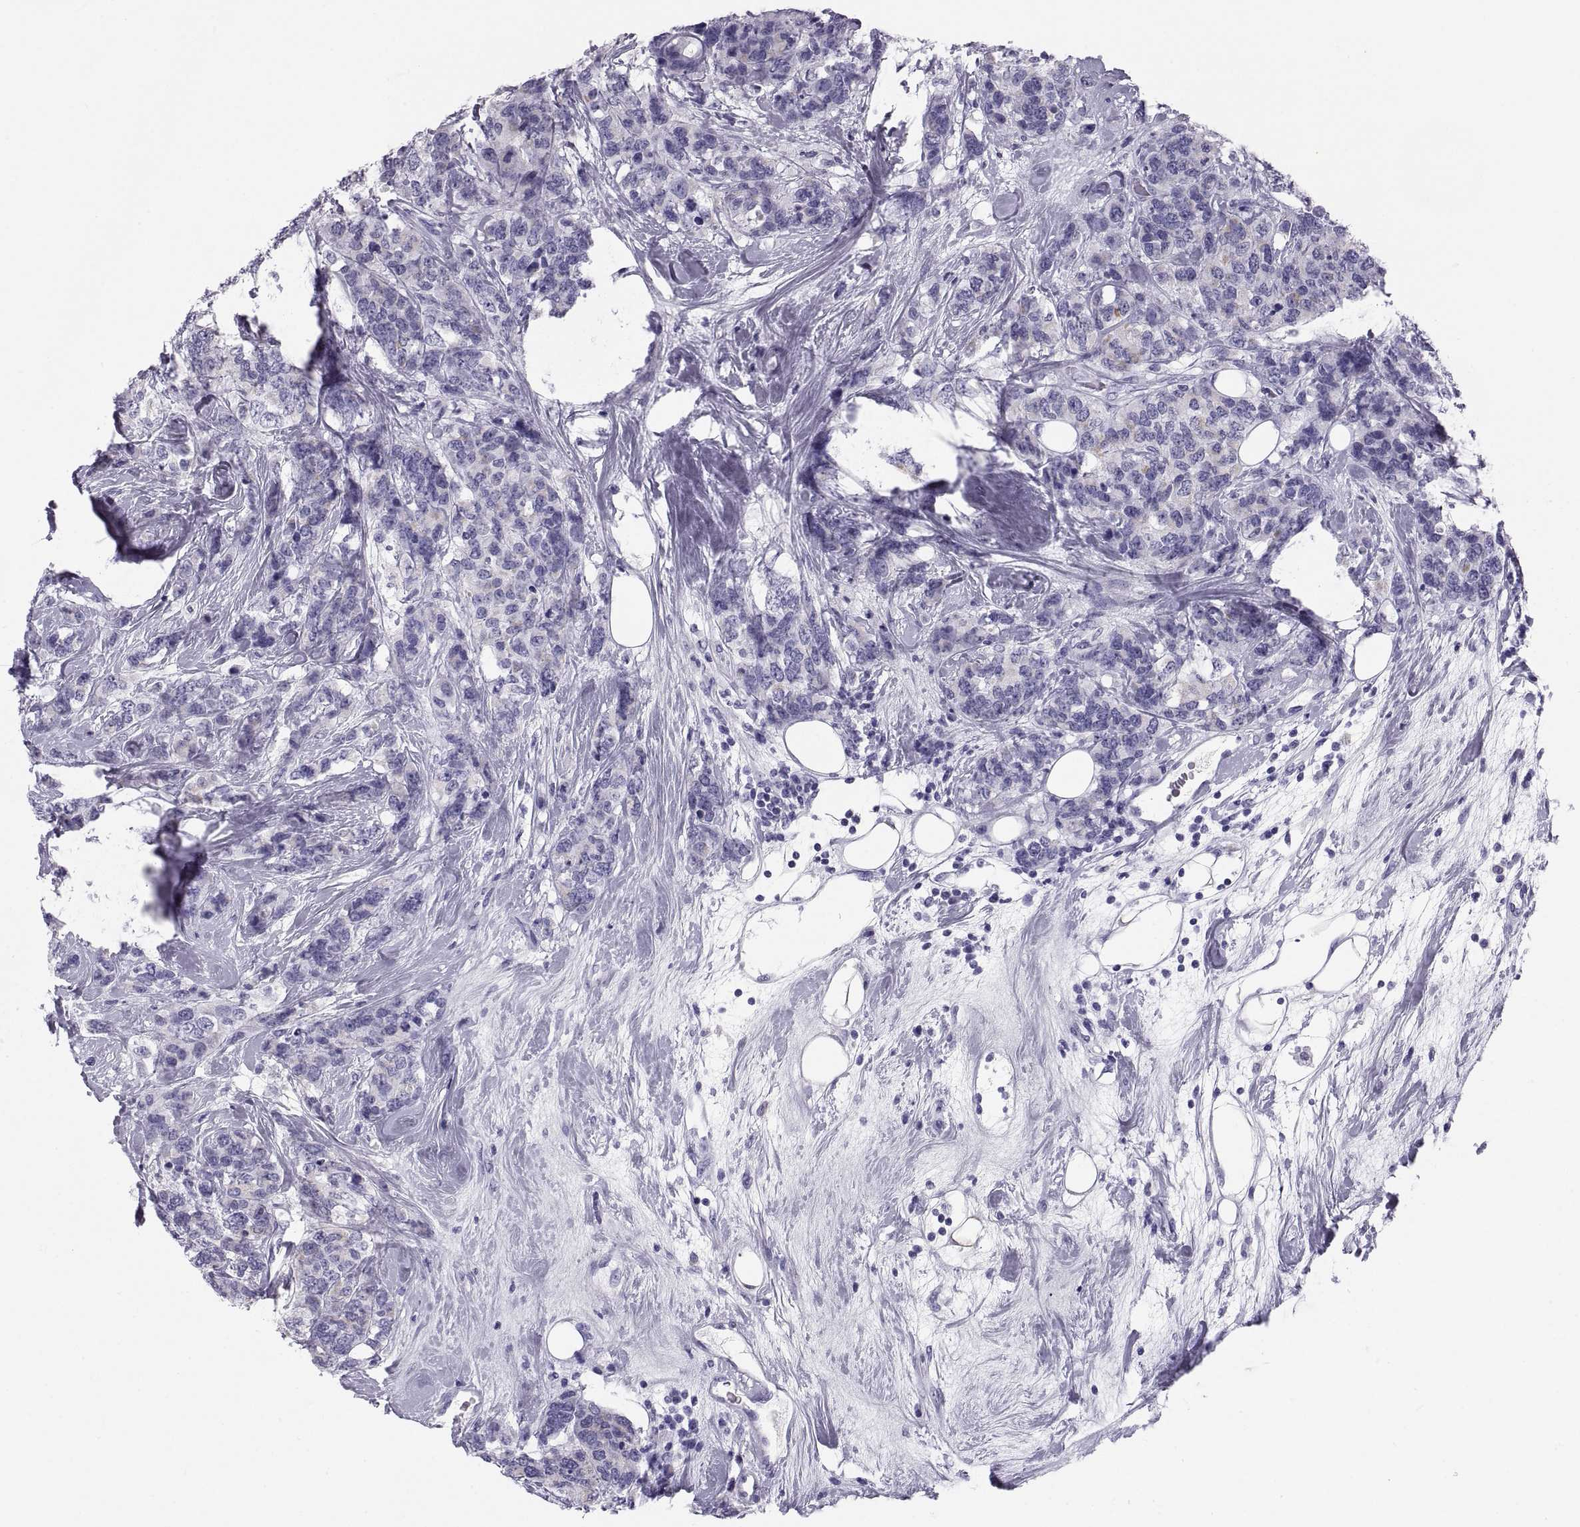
{"staining": {"intensity": "negative", "quantity": "none", "location": "none"}, "tissue": "breast cancer", "cell_type": "Tumor cells", "image_type": "cancer", "snomed": [{"axis": "morphology", "description": "Lobular carcinoma"}, {"axis": "topography", "description": "Breast"}], "caption": "The IHC photomicrograph has no significant positivity in tumor cells of breast cancer (lobular carcinoma) tissue.", "gene": "PAX2", "patient": {"sex": "female", "age": 59}}